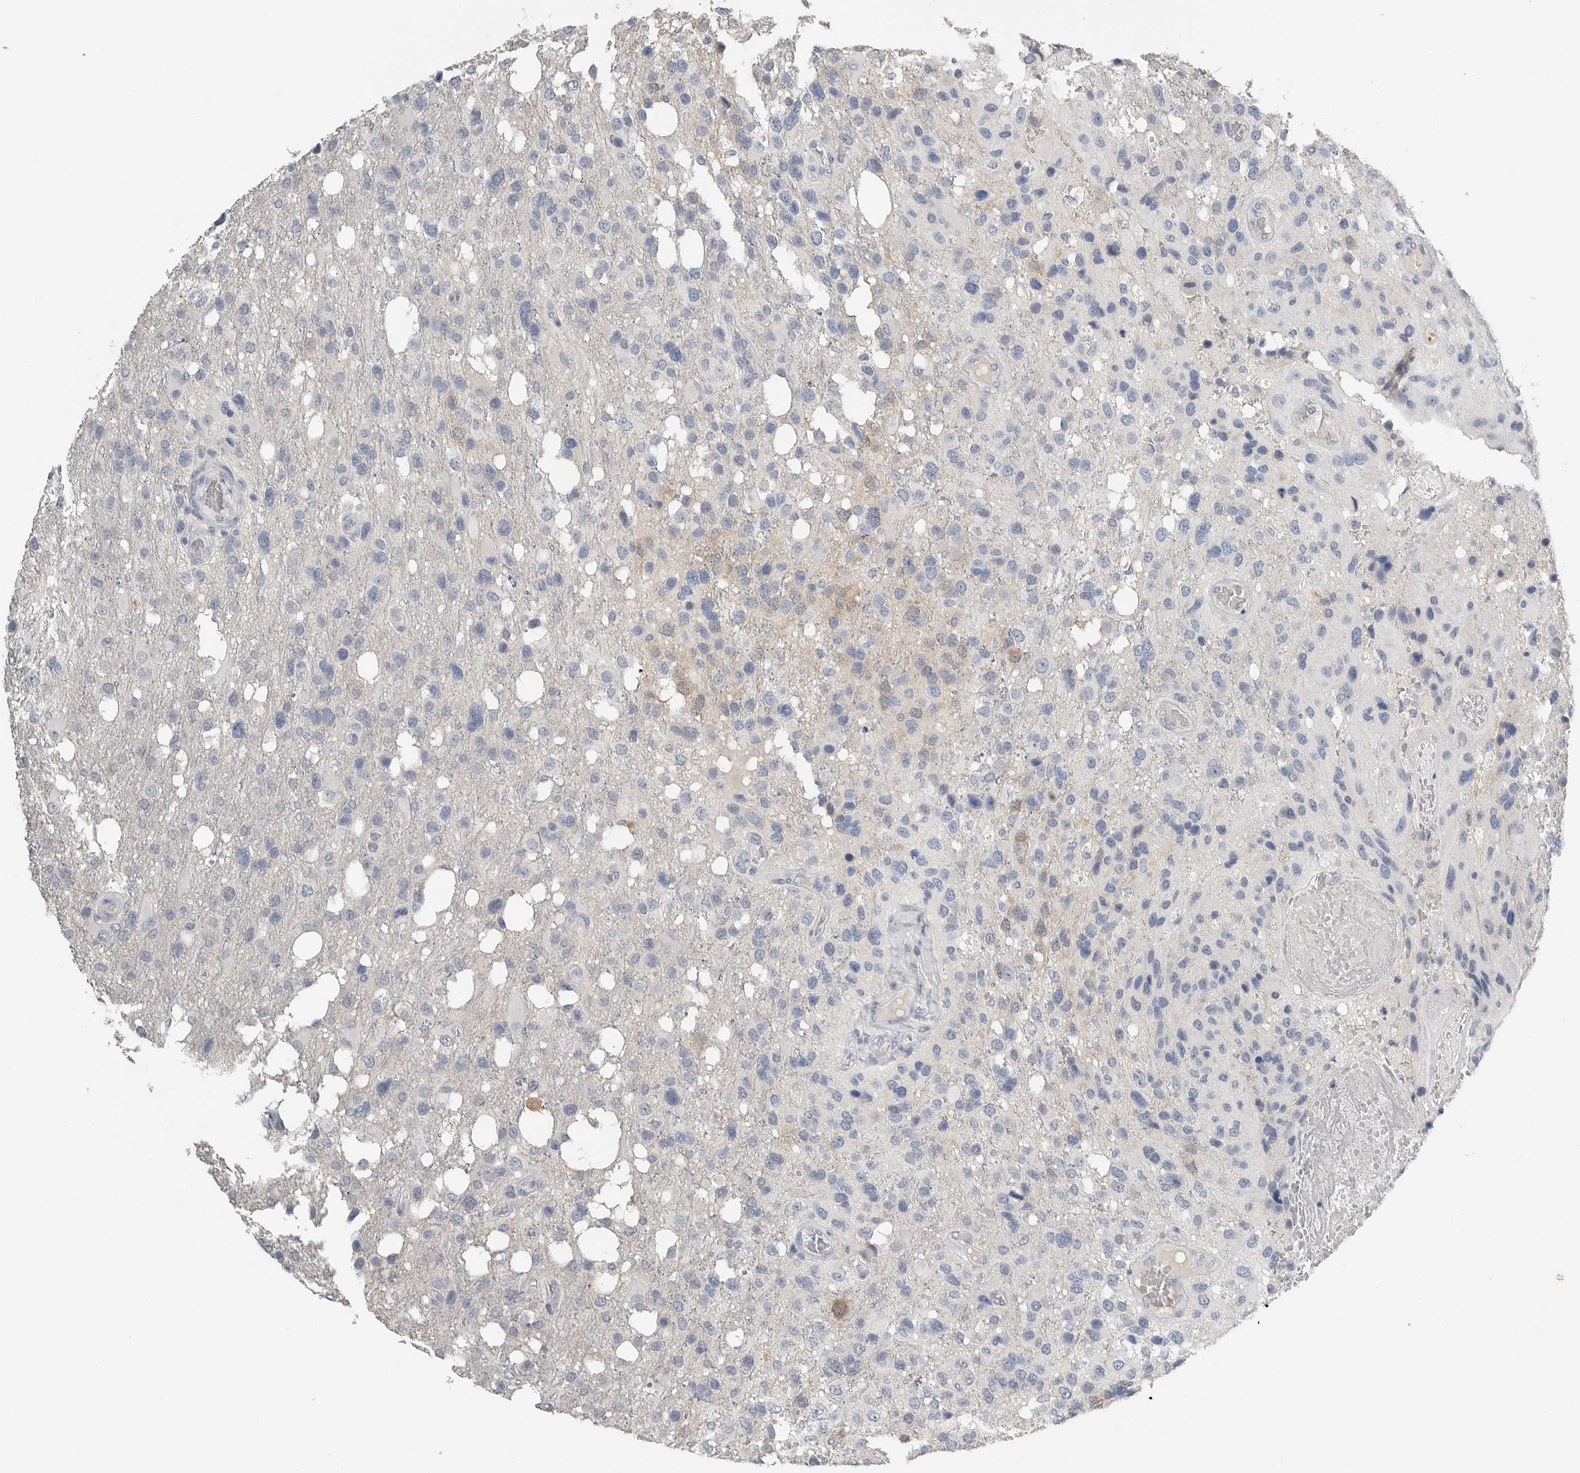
{"staining": {"intensity": "negative", "quantity": "none", "location": "none"}, "tissue": "glioma", "cell_type": "Tumor cells", "image_type": "cancer", "snomed": [{"axis": "morphology", "description": "Glioma, malignant, High grade"}, {"axis": "topography", "description": "Brain"}], "caption": "Human glioma stained for a protein using IHC displays no staining in tumor cells.", "gene": "FABP6", "patient": {"sex": "female", "age": 58}}